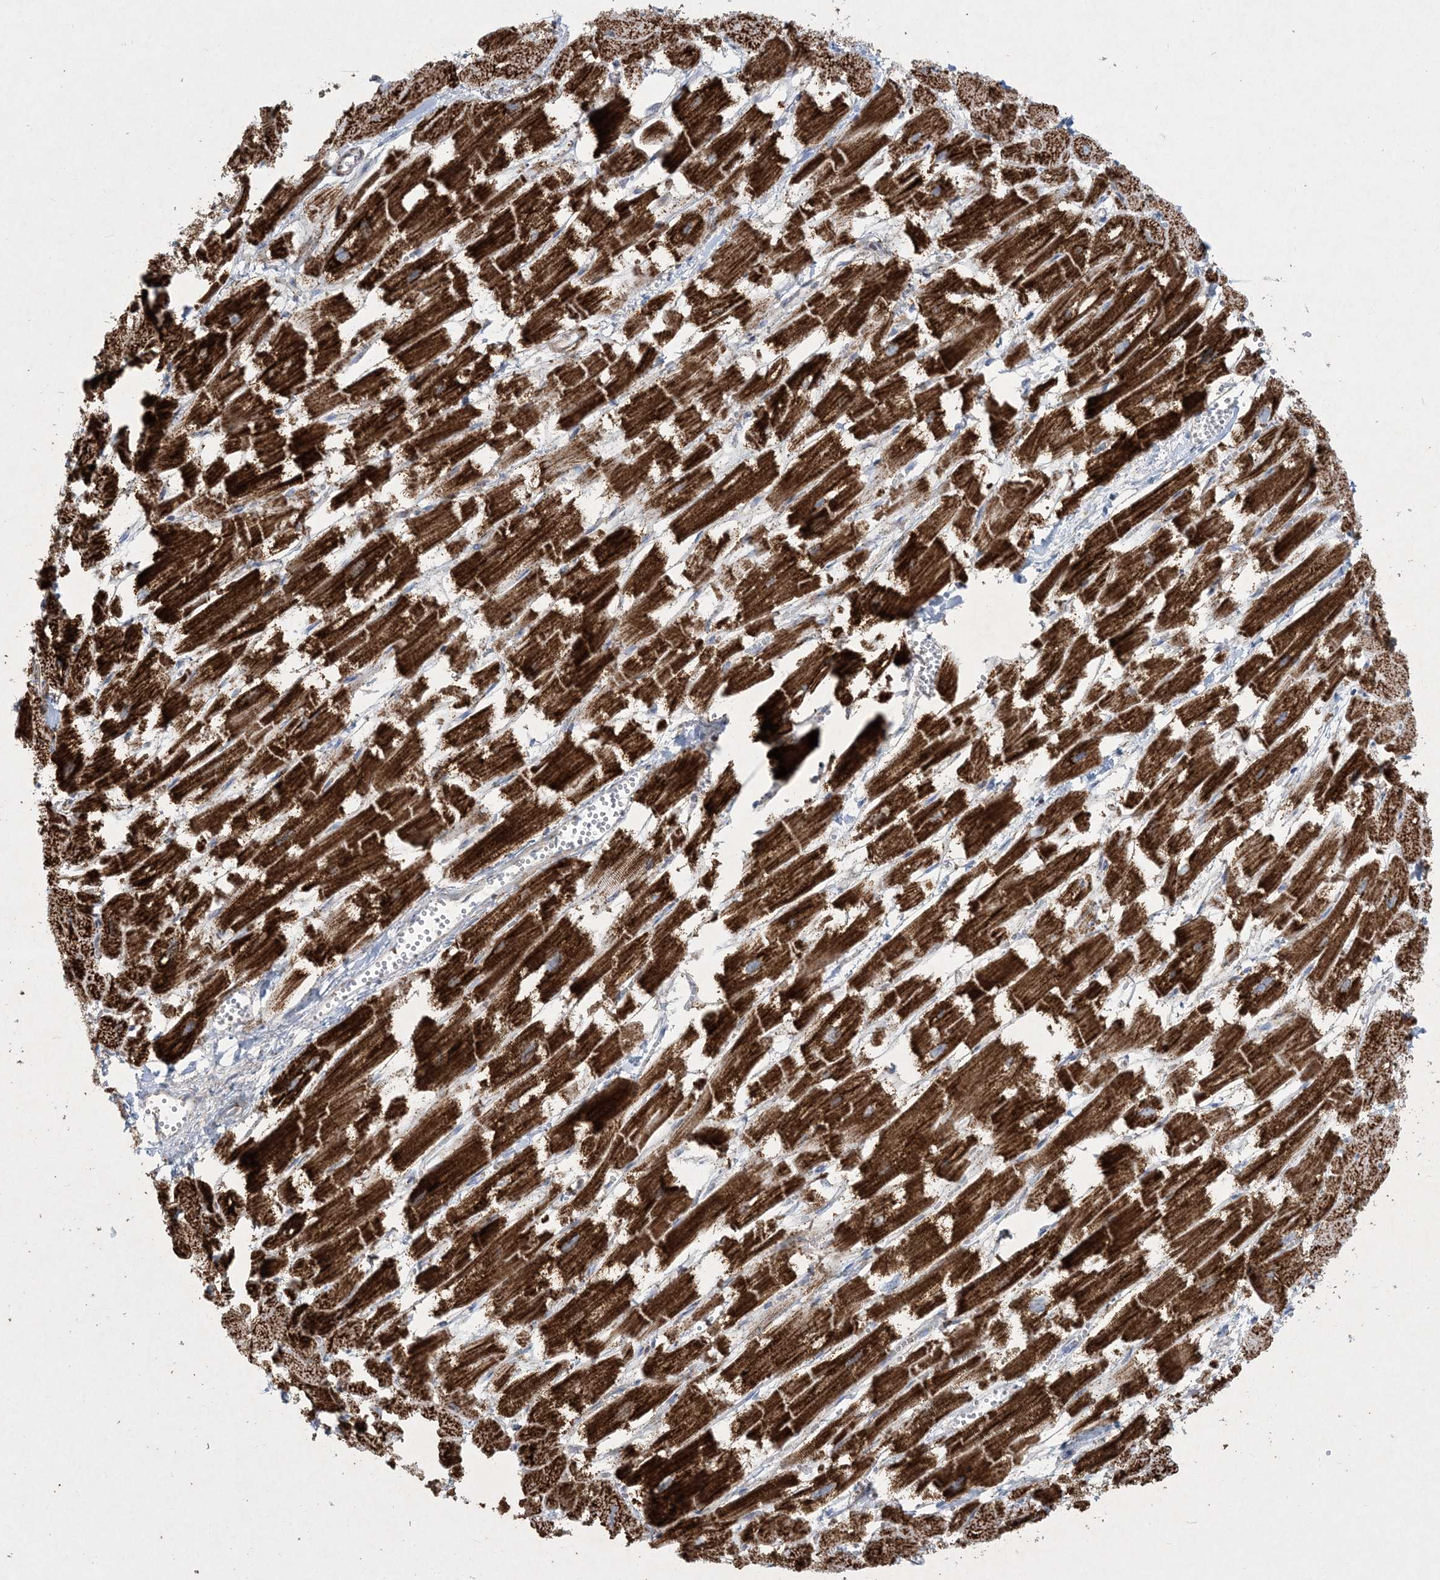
{"staining": {"intensity": "strong", "quantity": ">75%", "location": "cytoplasmic/membranous"}, "tissue": "heart muscle", "cell_type": "Cardiomyocytes", "image_type": "normal", "snomed": [{"axis": "morphology", "description": "Normal tissue, NOS"}, {"axis": "topography", "description": "Heart"}], "caption": "Cardiomyocytes demonstrate high levels of strong cytoplasmic/membranous expression in approximately >75% of cells in benign human heart muscle. (DAB (3,3'-diaminobenzidine) IHC with brightfield microscopy, high magnification).", "gene": "BEND4", "patient": {"sex": "male", "age": 54}}